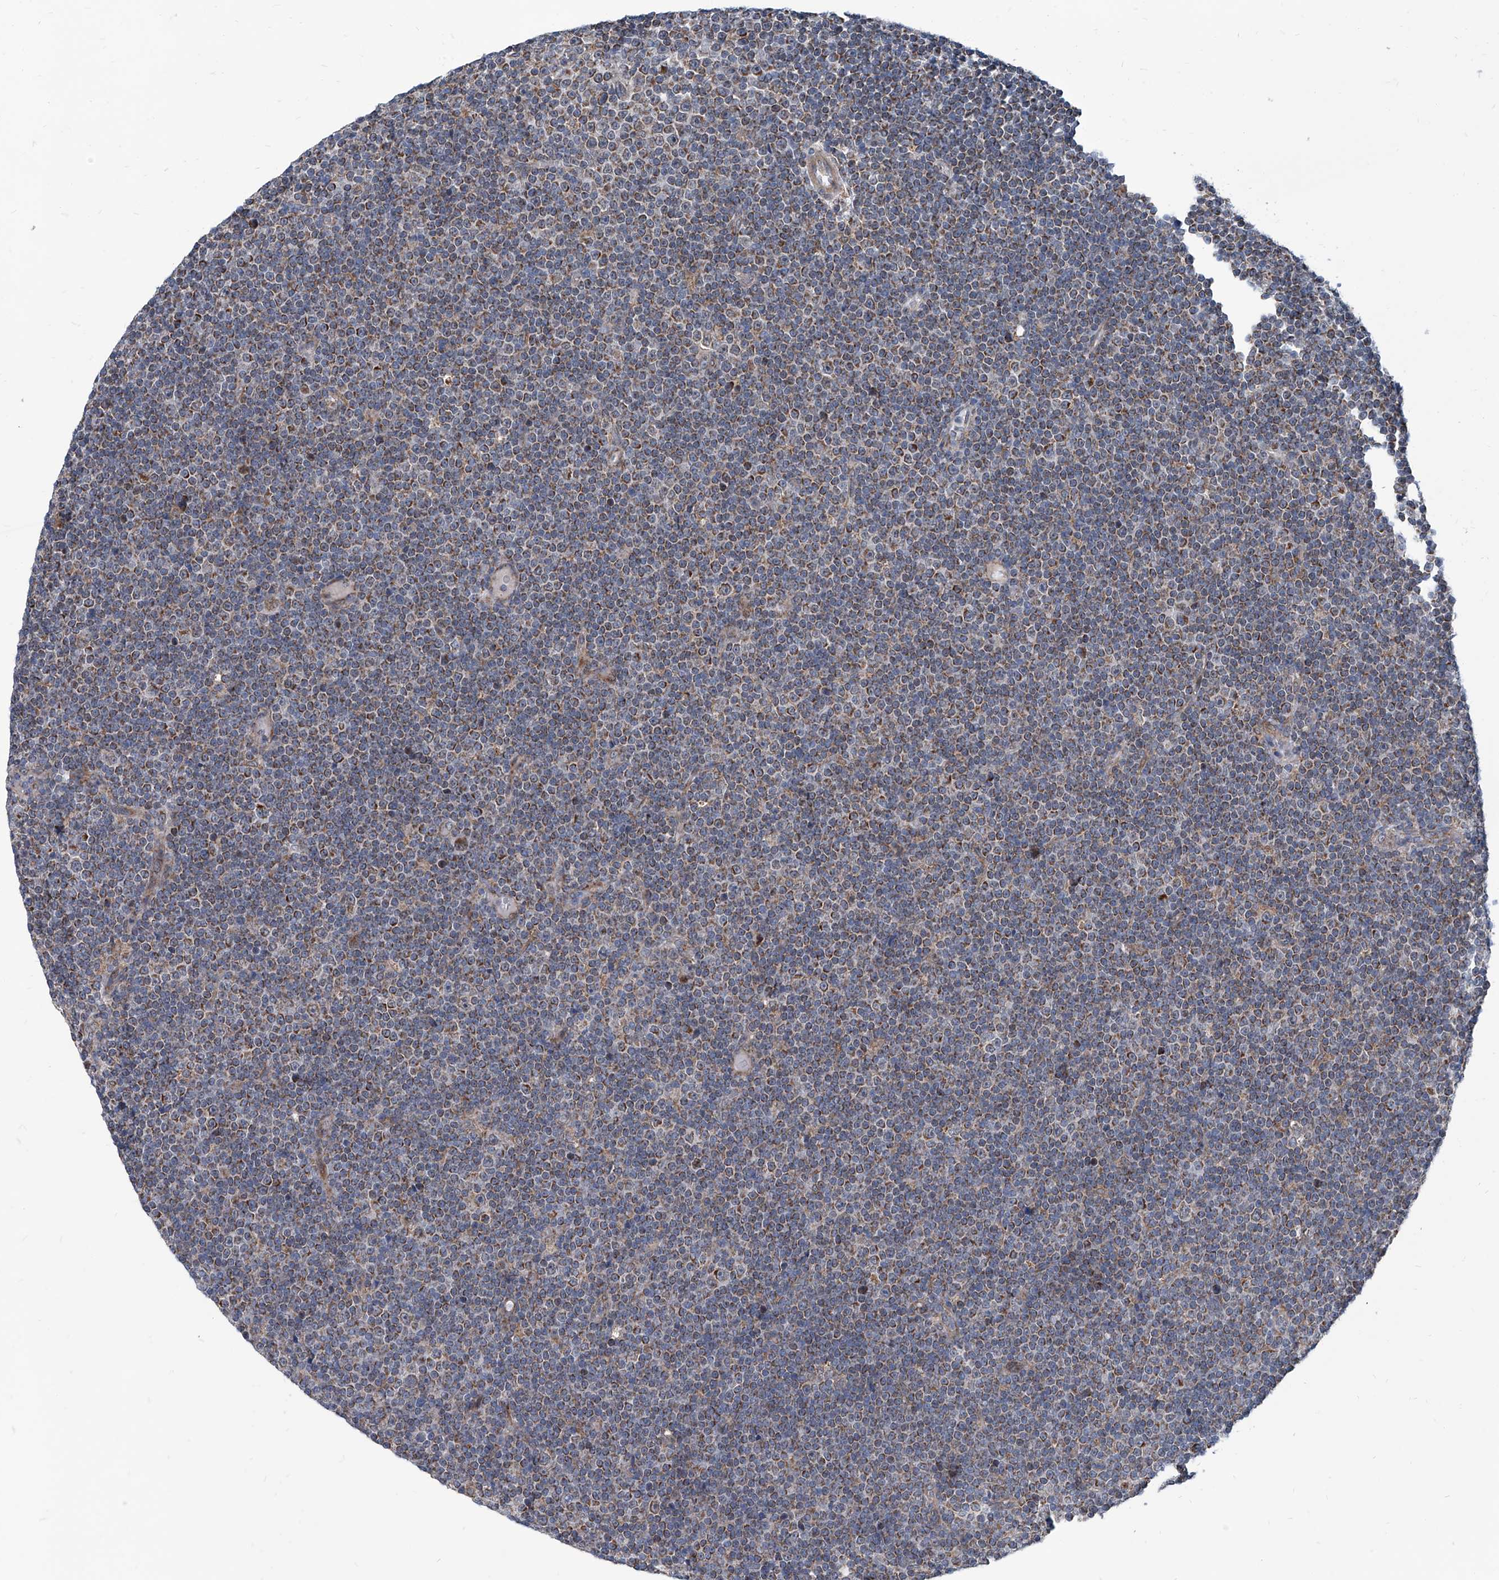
{"staining": {"intensity": "moderate", "quantity": ">75%", "location": "cytoplasmic/membranous"}, "tissue": "lymphoma", "cell_type": "Tumor cells", "image_type": "cancer", "snomed": [{"axis": "morphology", "description": "Malignant lymphoma, non-Hodgkin's type, Low grade"}, {"axis": "topography", "description": "Lymph node"}], "caption": "Tumor cells show medium levels of moderate cytoplasmic/membranous expression in about >75% of cells in human lymphoma. Using DAB (brown) and hematoxylin (blue) stains, captured at high magnification using brightfield microscopy.", "gene": "USP48", "patient": {"sex": "female", "age": 67}}